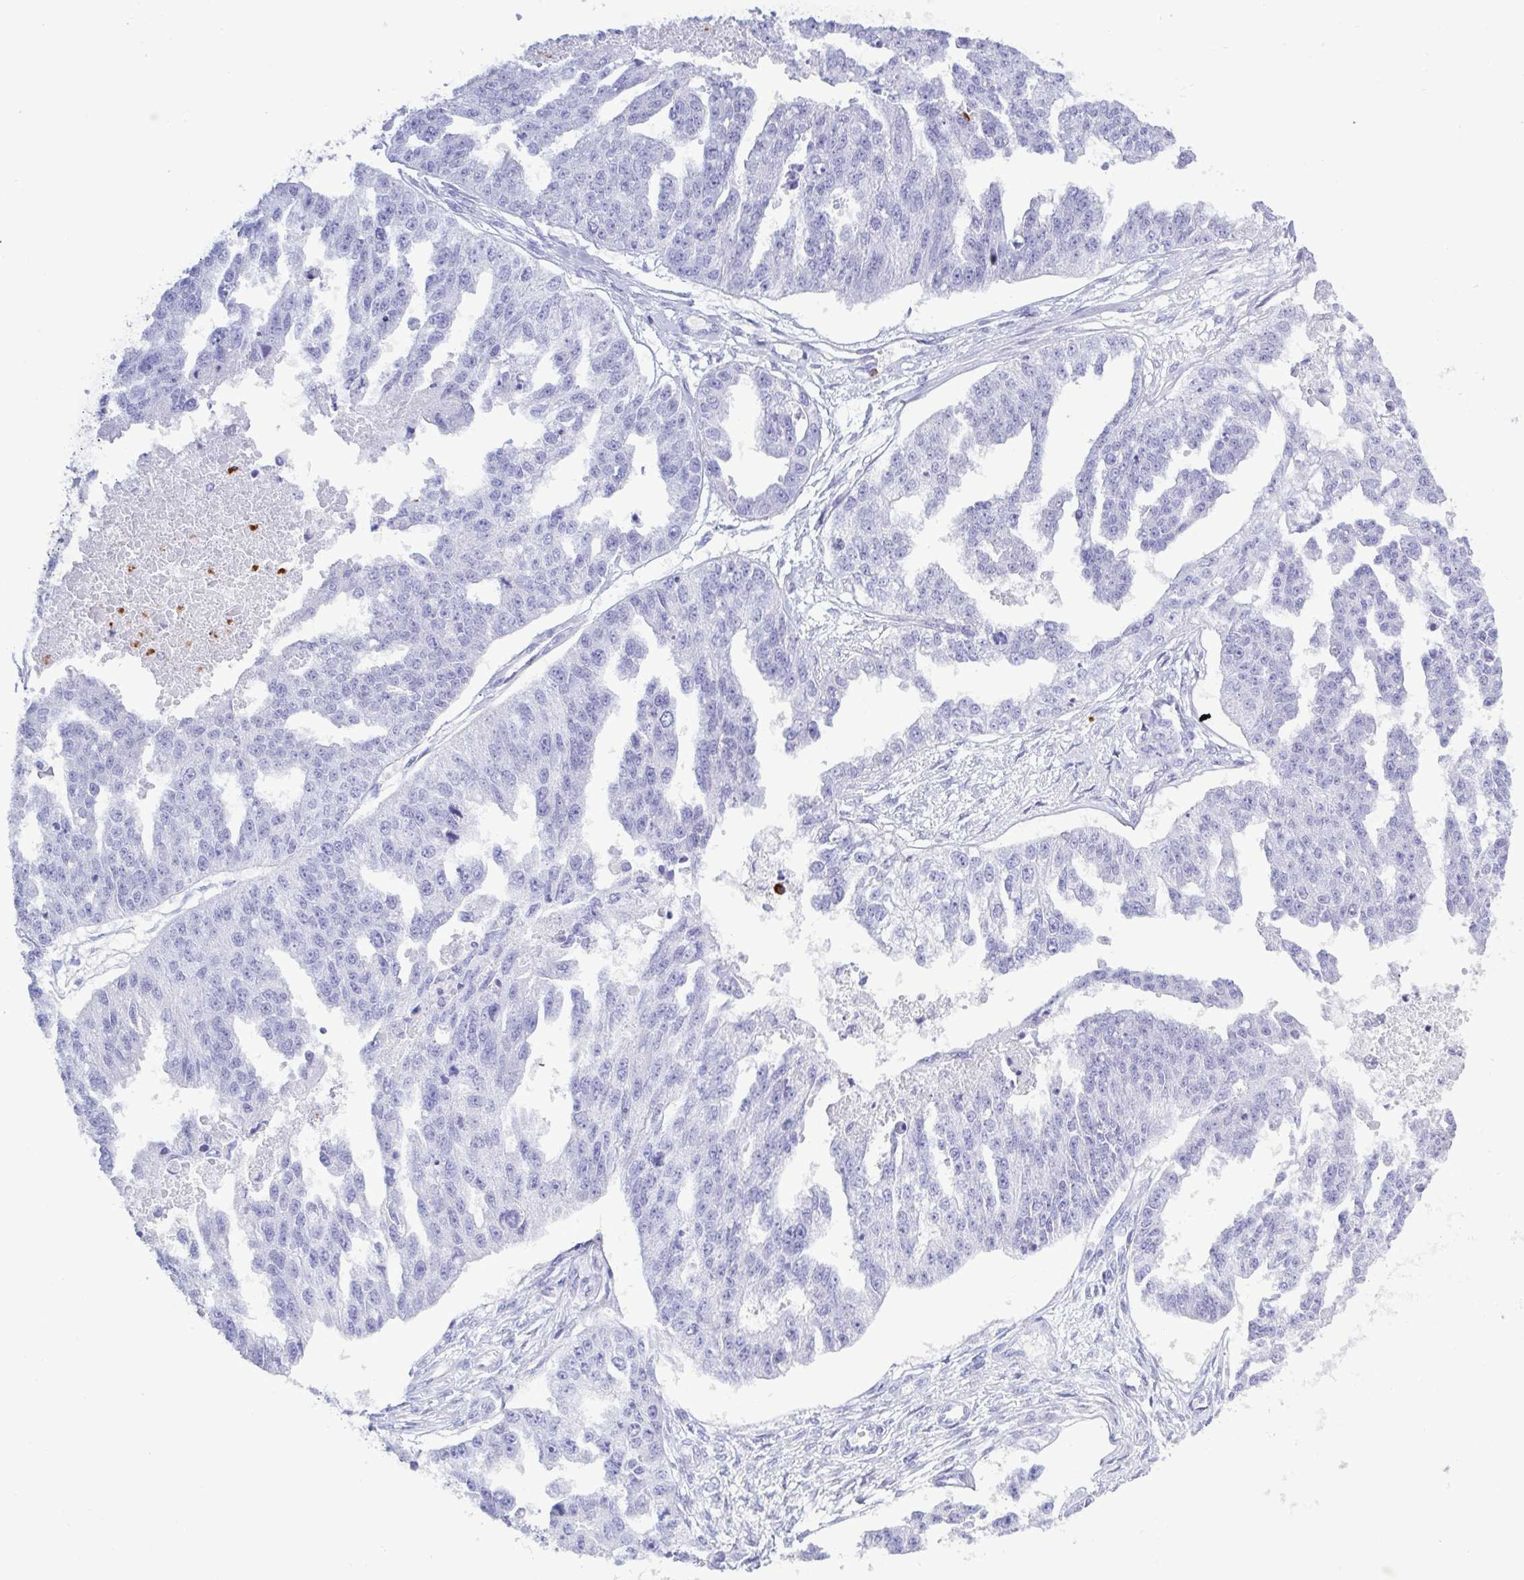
{"staining": {"intensity": "negative", "quantity": "none", "location": "none"}, "tissue": "ovarian cancer", "cell_type": "Tumor cells", "image_type": "cancer", "snomed": [{"axis": "morphology", "description": "Cystadenocarcinoma, serous, NOS"}, {"axis": "topography", "description": "Ovary"}], "caption": "Protein analysis of serous cystadenocarcinoma (ovarian) demonstrates no significant expression in tumor cells. The staining was performed using DAB (3,3'-diaminobenzidine) to visualize the protein expression in brown, while the nuclei were stained in blue with hematoxylin (Magnification: 20x).", "gene": "LTF", "patient": {"sex": "female", "age": 58}}